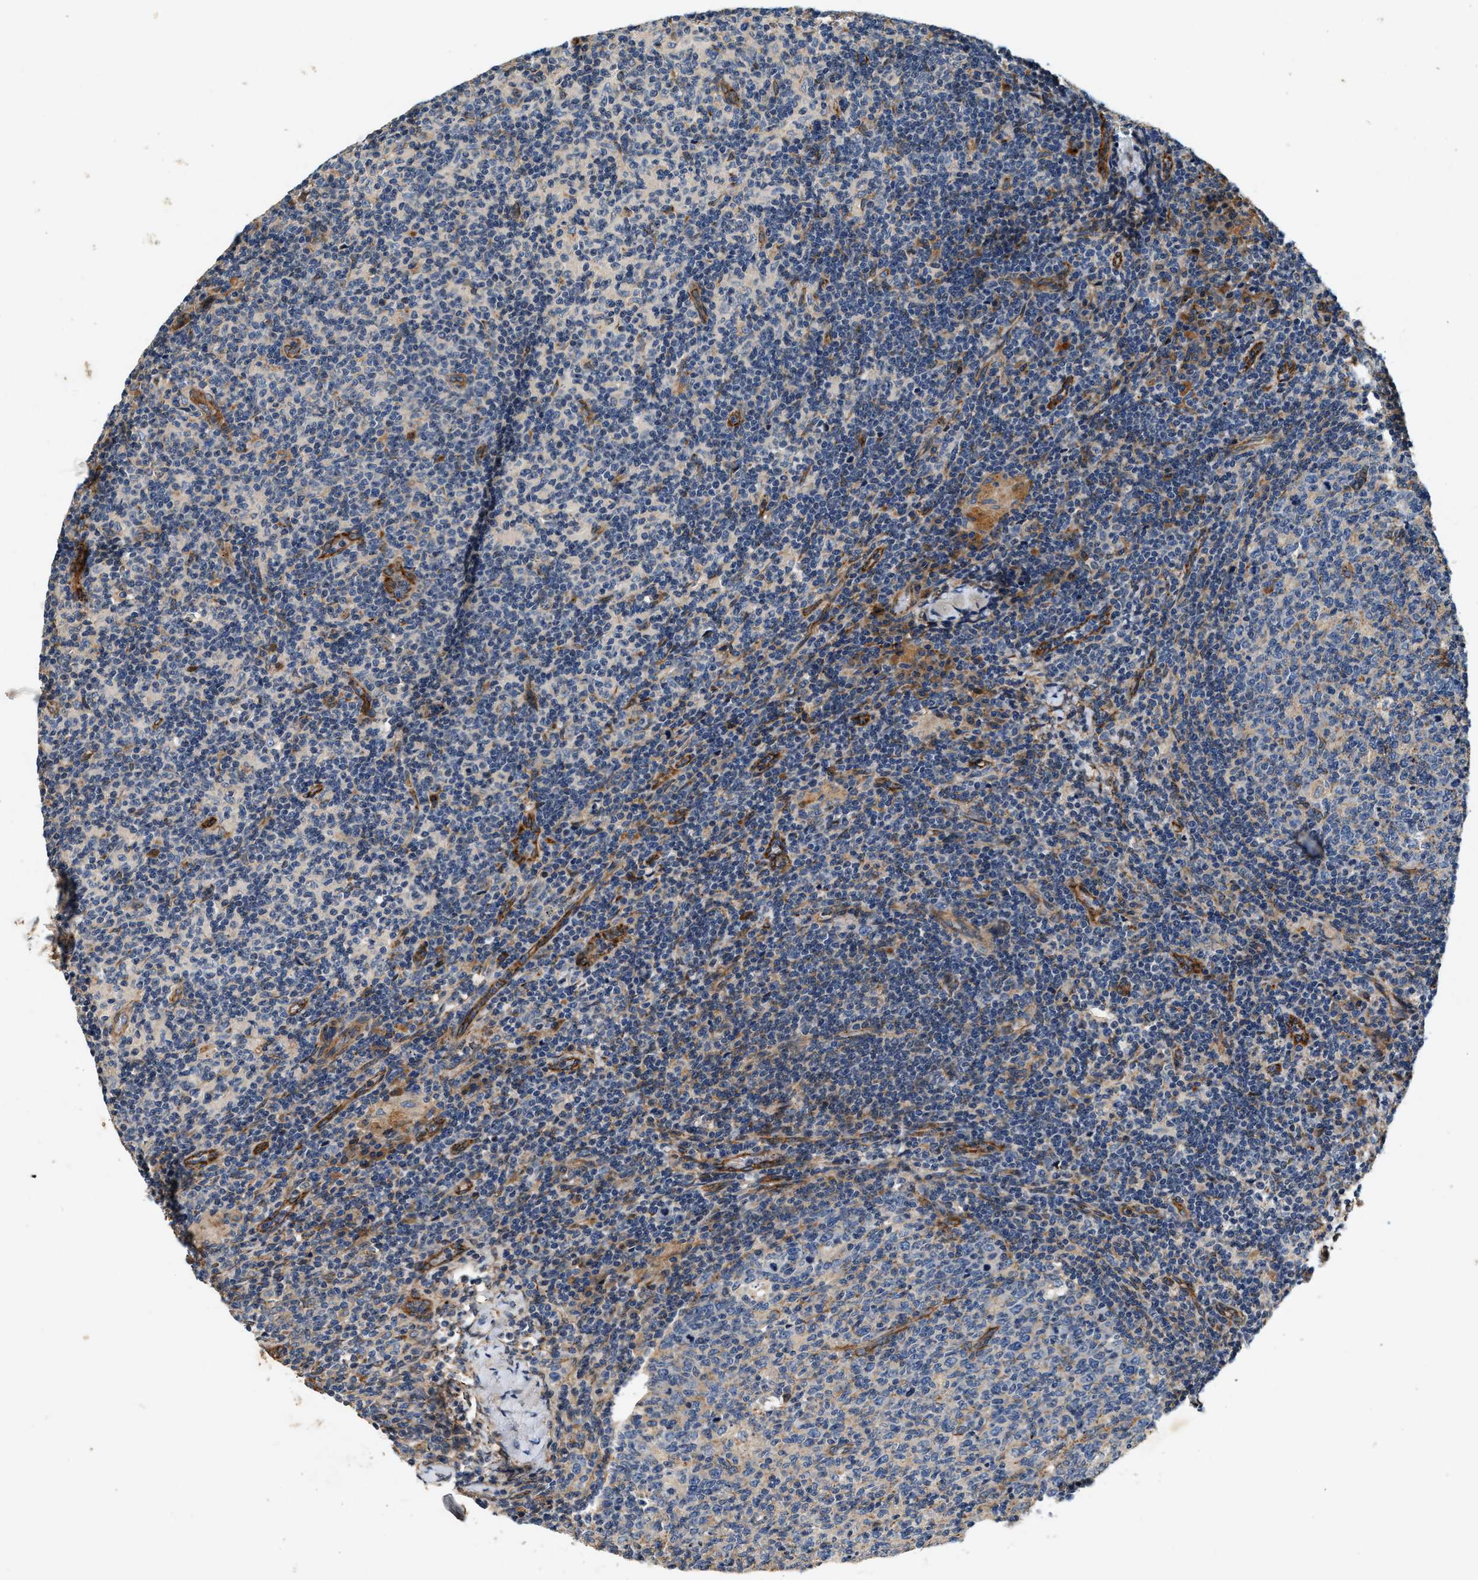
{"staining": {"intensity": "weak", "quantity": "<25%", "location": "cytoplasmic/membranous"}, "tissue": "lymph node", "cell_type": "Germinal center cells", "image_type": "normal", "snomed": [{"axis": "morphology", "description": "Normal tissue, NOS"}, {"axis": "morphology", "description": "Inflammation, NOS"}, {"axis": "topography", "description": "Lymph node"}], "caption": "An immunohistochemistry (IHC) photomicrograph of benign lymph node is shown. There is no staining in germinal center cells of lymph node. (Stains: DAB (3,3'-diaminobenzidine) immunohistochemistry with hematoxylin counter stain, Microscopy: brightfield microscopy at high magnification).", "gene": "DUSP10", "patient": {"sex": "male", "age": 55}}